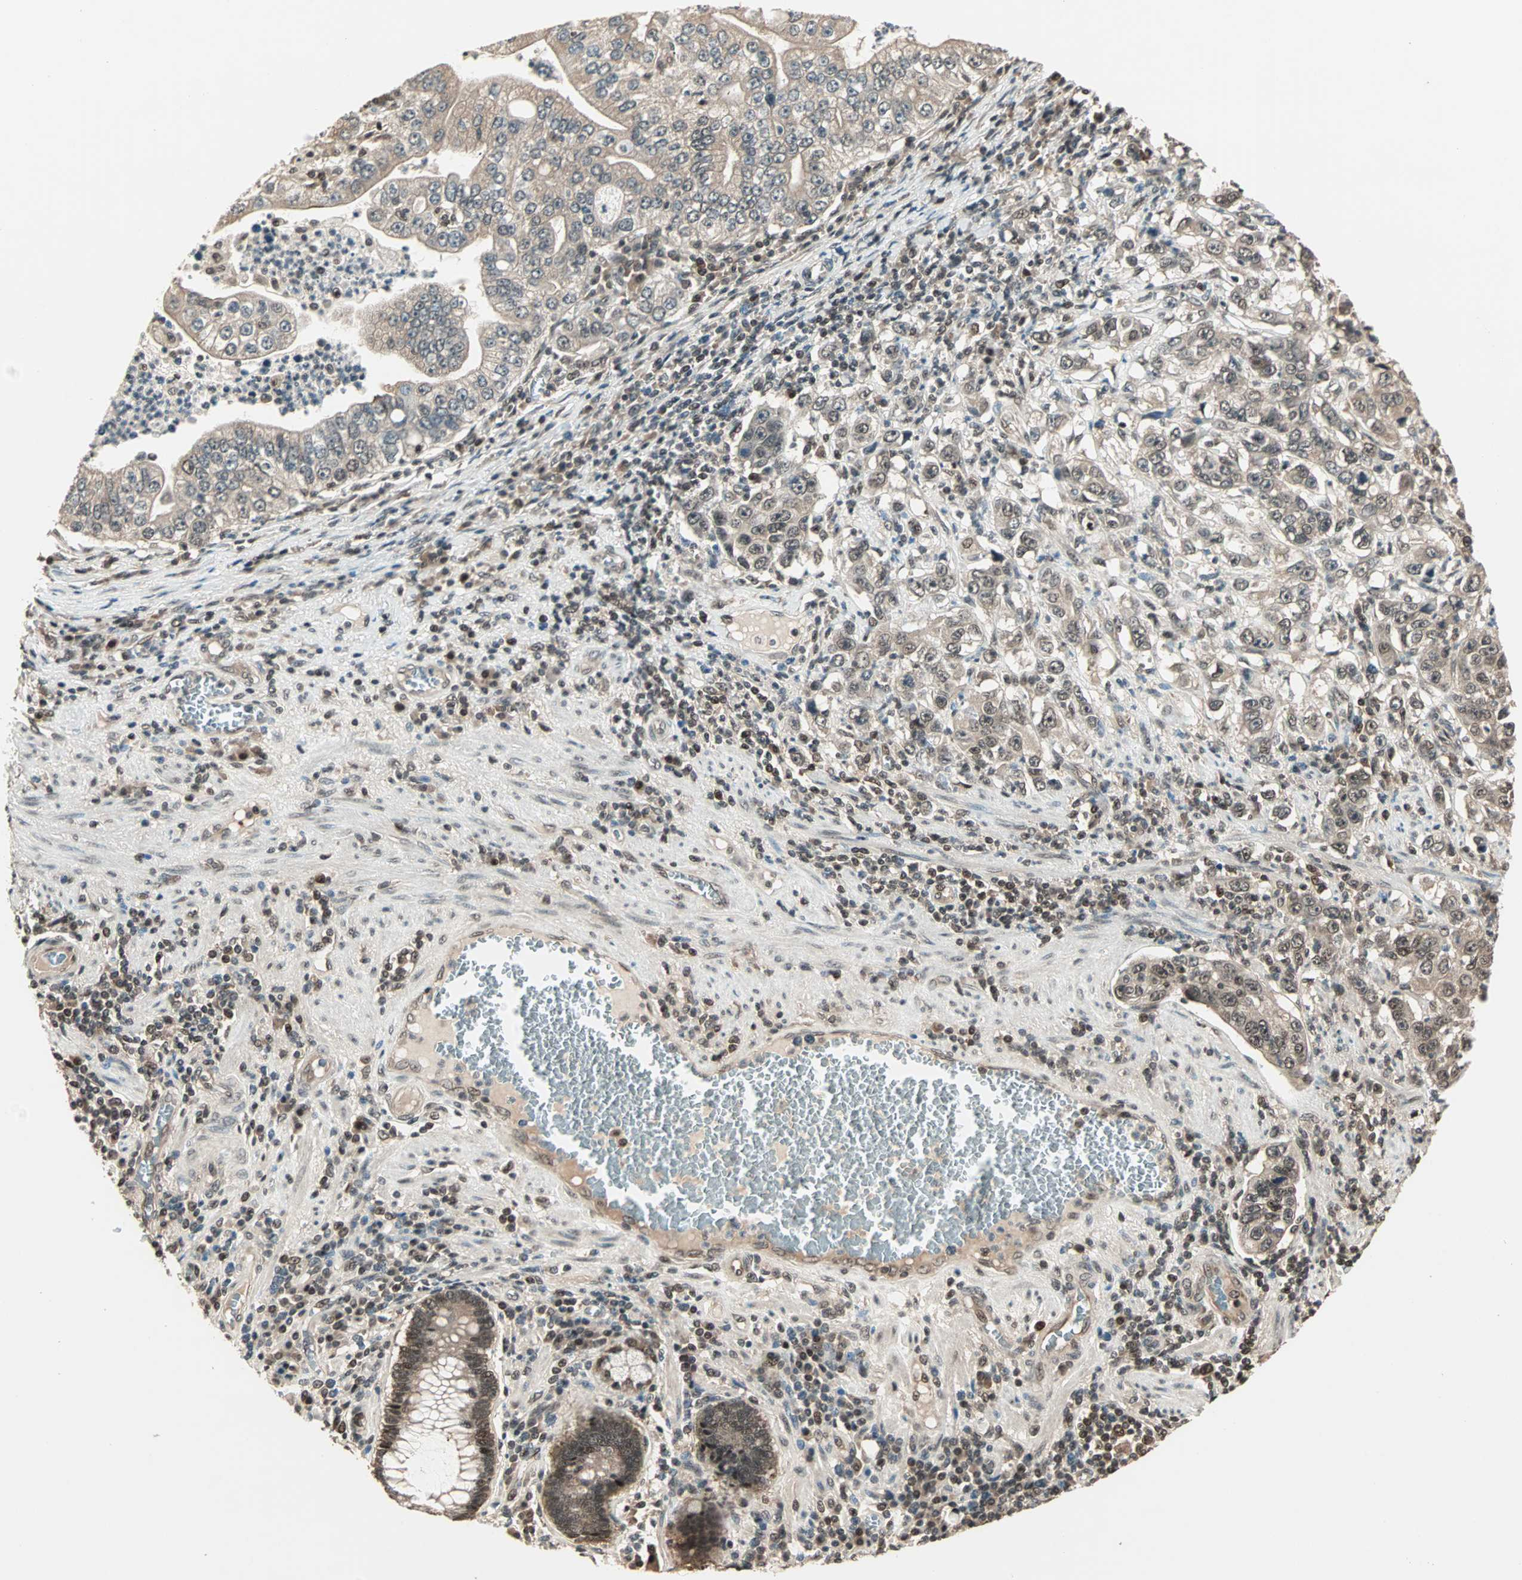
{"staining": {"intensity": "weak", "quantity": "25%-75%", "location": "cytoplasmic/membranous,nuclear"}, "tissue": "stomach cancer", "cell_type": "Tumor cells", "image_type": "cancer", "snomed": [{"axis": "morphology", "description": "Adenocarcinoma, NOS"}, {"axis": "topography", "description": "Stomach, lower"}], "caption": "This image displays stomach adenocarcinoma stained with immunohistochemistry to label a protein in brown. The cytoplasmic/membranous and nuclear of tumor cells show weak positivity for the protein. Nuclei are counter-stained blue.", "gene": "ZNF701", "patient": {"sex": "female", "age": 72}}